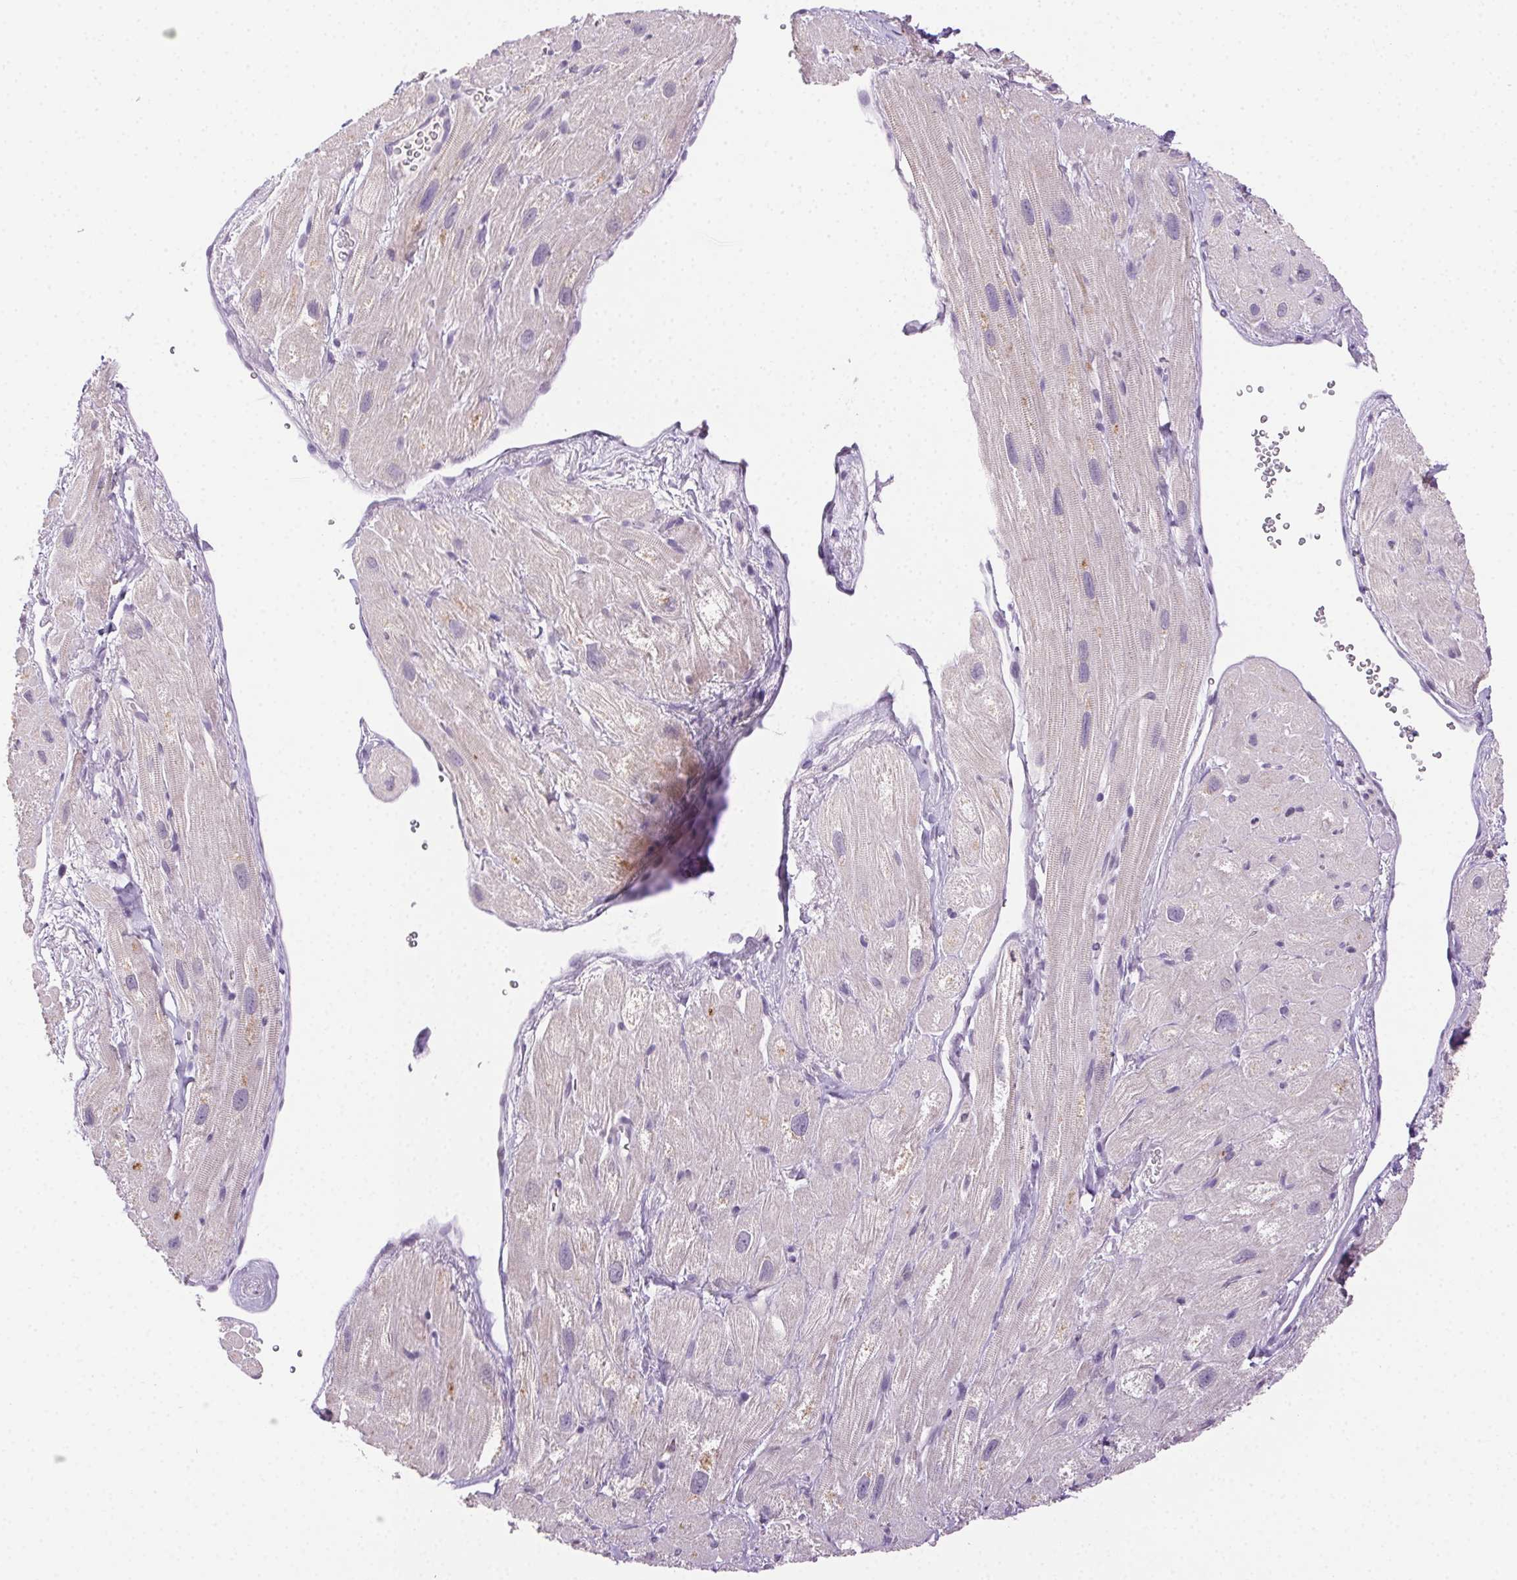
{"staining": {"intensity": "strong", "quantity": "<25%", "location": "cytoplasmic/membranous"}, "tissue": "heart muscle", "cell_type": "Cardiomyocytes", "image_type": "normal", "snomed": [{"axis": "morphology", "description": "Normal tissue, NOS"}, {"axis": "topography", "description": "Heart"}], "caption": "A brown stain shows strong cytoplasmic/membranous staining of a protein in cardiomyocytes of unremarkable heart muscle.", "gene": "AKAP5", "patient": {"sex": "female", "age": 62}}